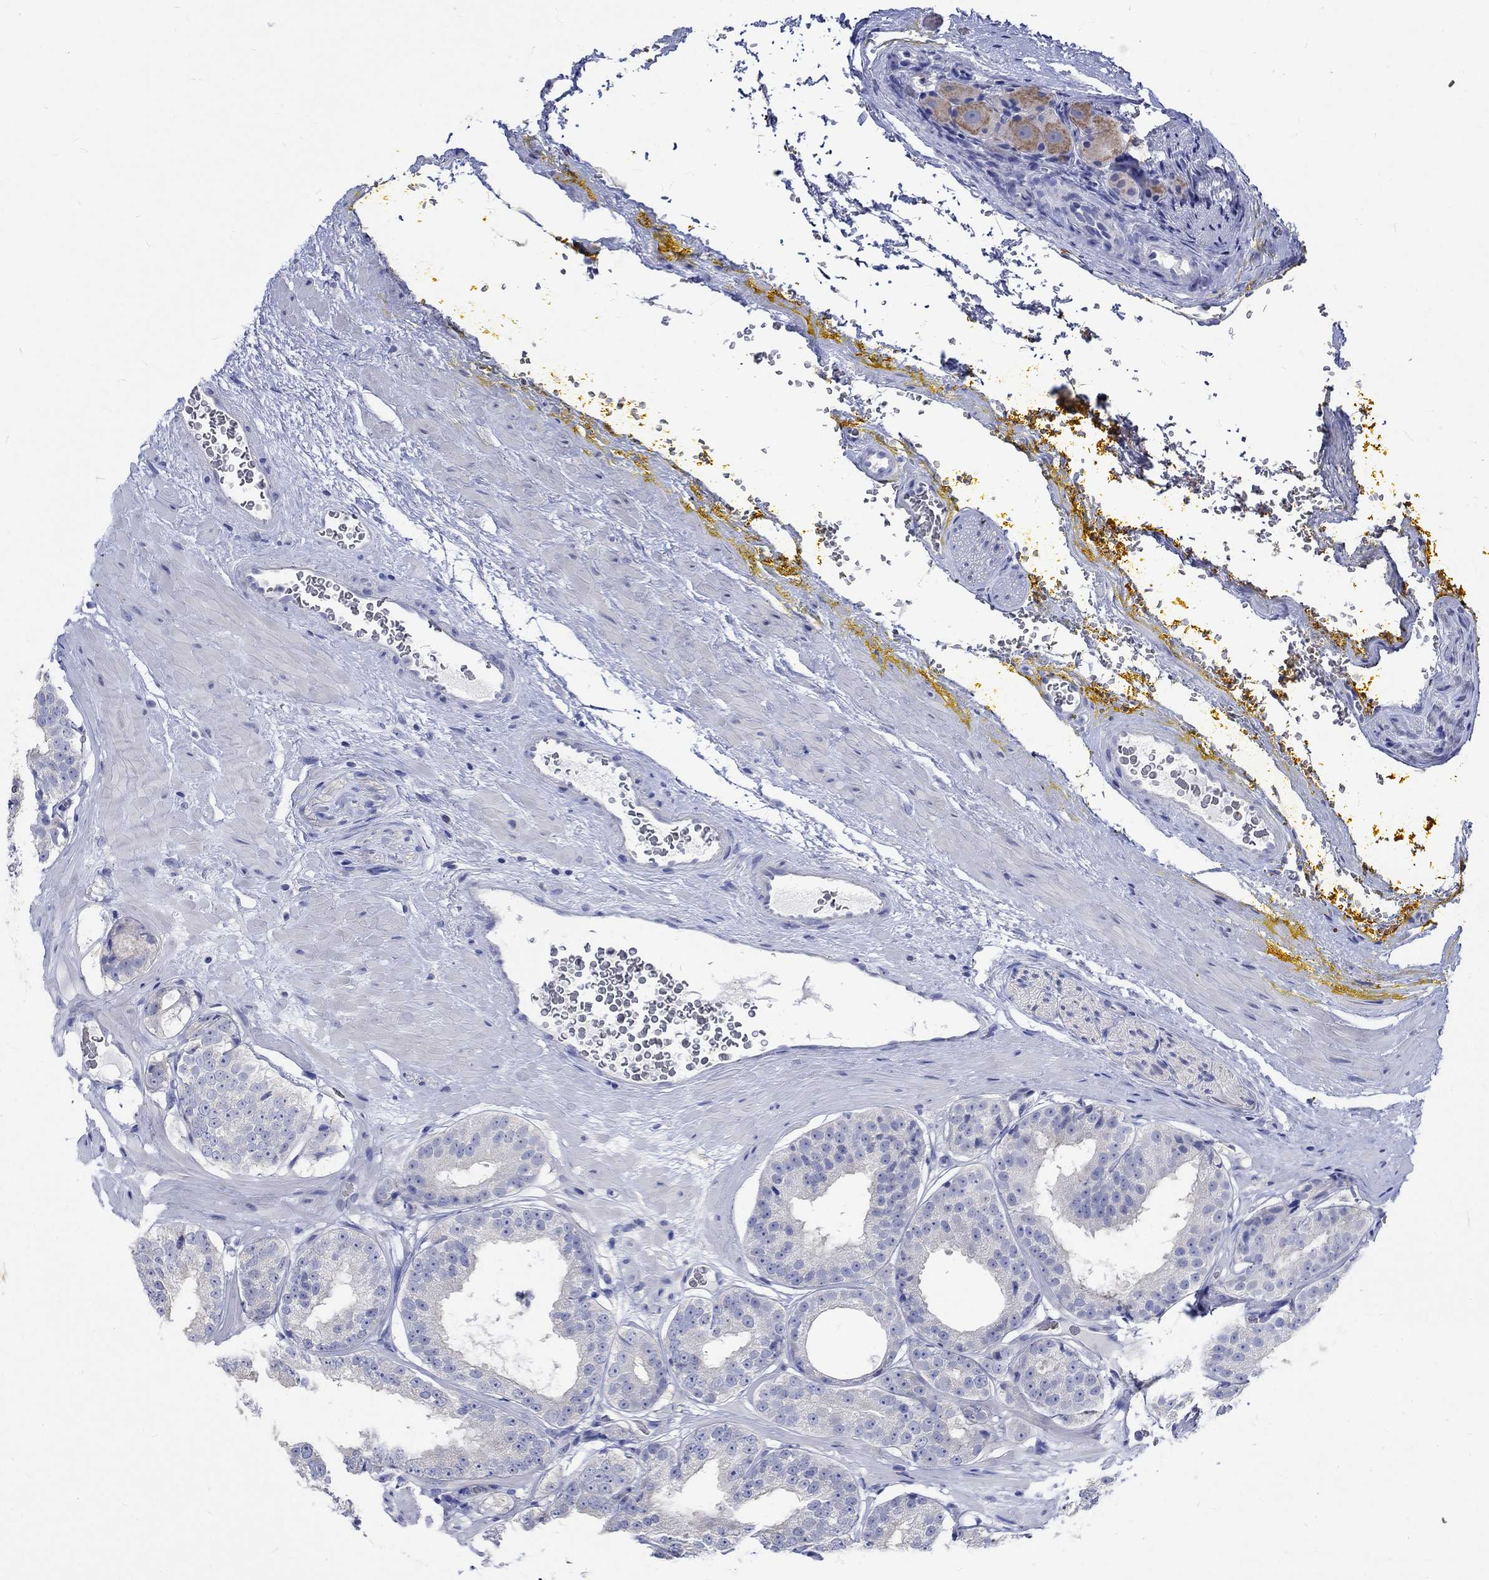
{"staining": {"intensity": "negative", "quantity": "none", "location": "none"}, "tissue": "prostate cancer", "cell_type": "Tumor cells", "image_type": "cancer", "snomed": [{"axis": "morphology", "description": "Adenocarcinoma, Low grade"}, {"axis": "topography", "description": "Prostate"}], "caption": "Immunohistochemistry (IHC) histopathology image of neoplastic tissue: human low-grade adenocarcinoma (prostate) stained with DAB demonstrates no significant protein positivity in tumor cells.", "gene": "KCNA1", "patient": {"sex": "male", "age": 60}}